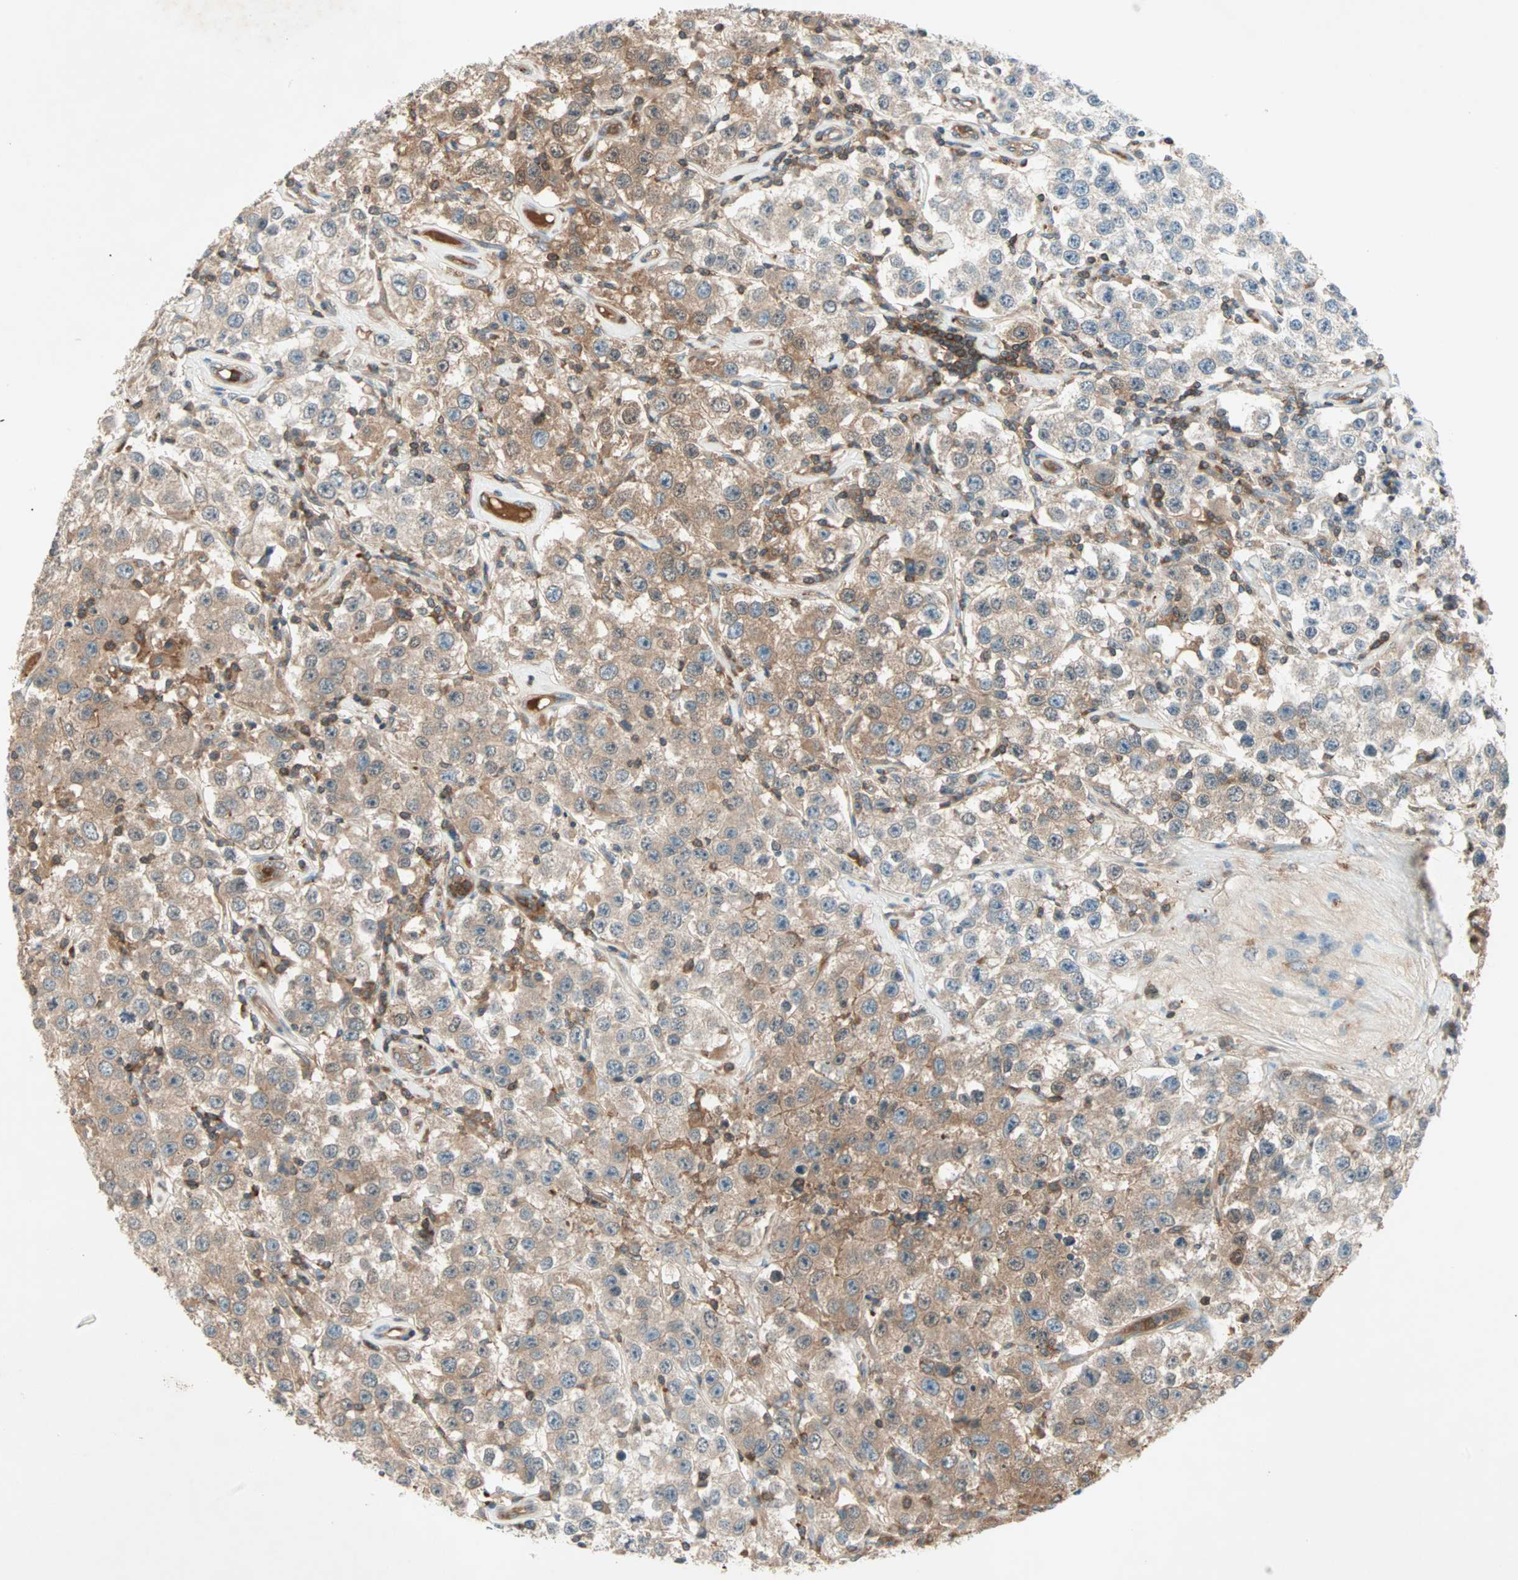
{"staining": {"intensity": "weak", "quantity": ">75%", "location": "cytoplasmic/membranous"}, "tissue": "testis cancer", "cell_type": "Tumor cells", "image_type": "cancer", "snomed": [{"axis": "morphology", "description": "Seminoma, NOS"}, {"axis": "topography", "description": "Testis"}], "caption": "Testis seminoma tissue exhibits weak cytoplasmic/membranous expression in about >75% of tumor cells", "gene": "TEC", "patient": {"sex": "male", "age": 52}}